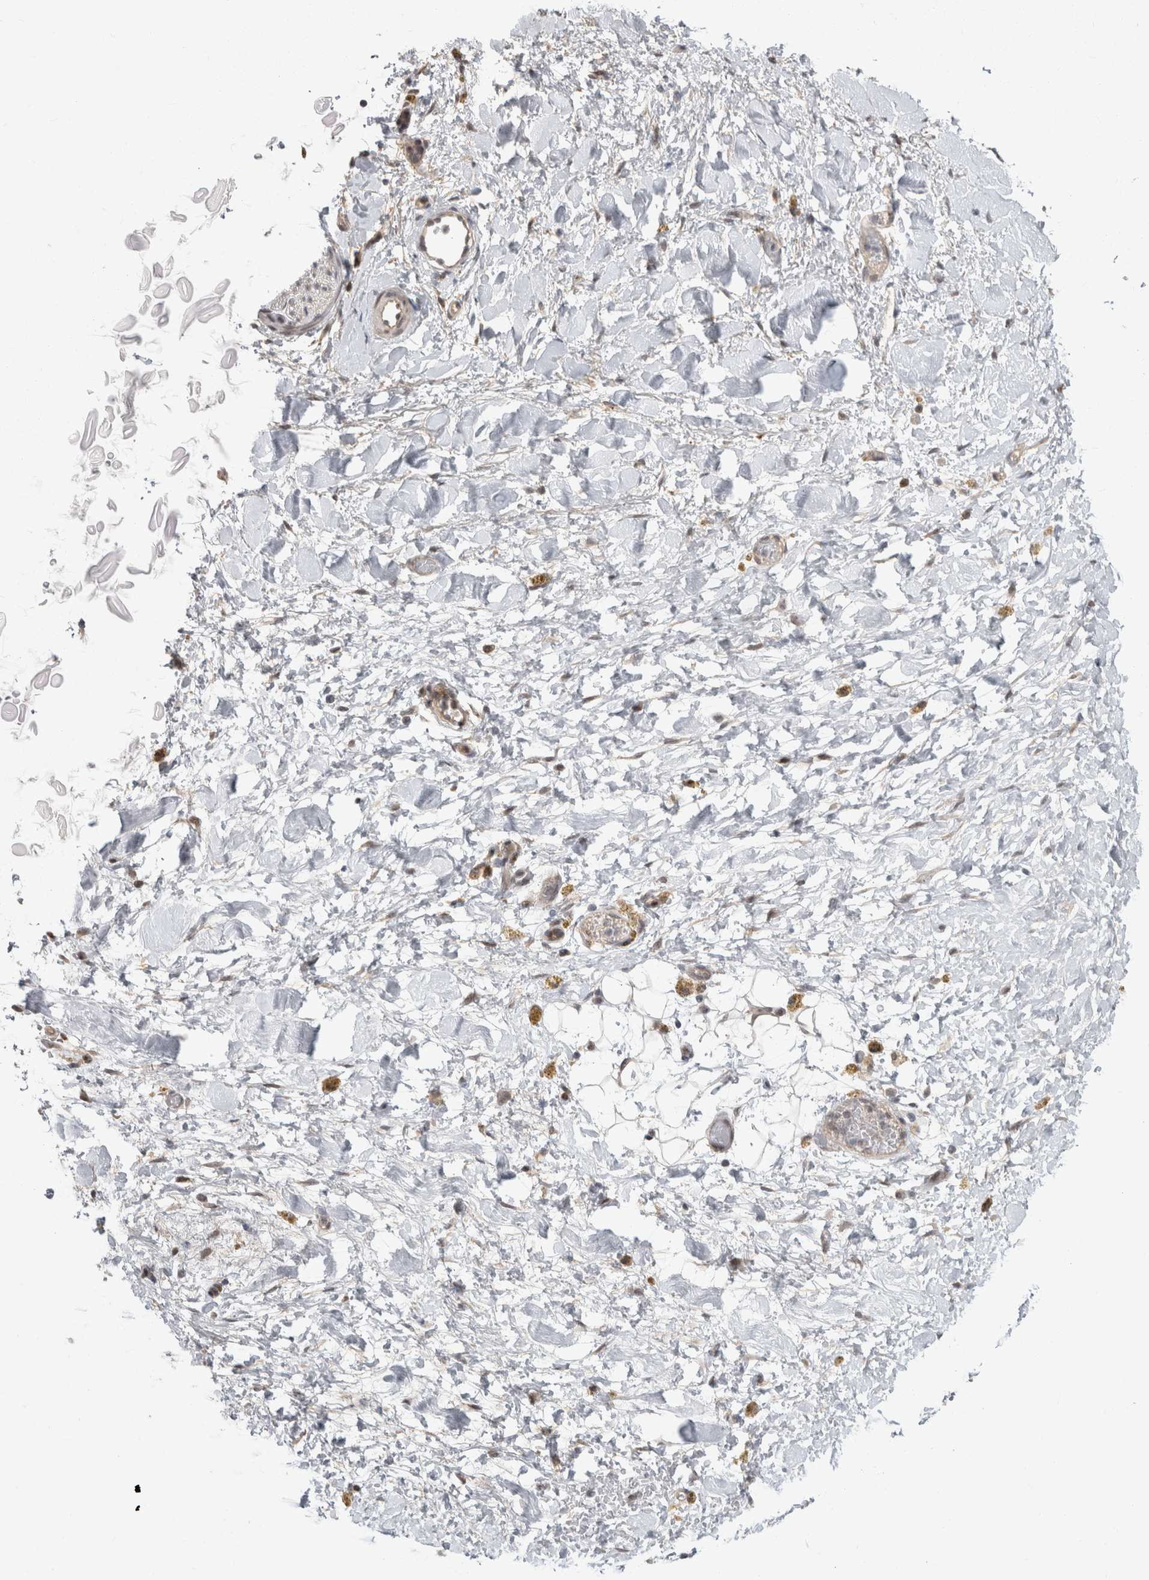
{"staining": {"intensity": "weak", "quantity": "25%-75%", "location": "cytoplasmic/membranous,nuclear"}, "tissue": "adipose tissue", "cell_type": "Adipocytes", "image_type": "normal", "snomed": [{"axis": "morphology", "description": "Normal tissue, NOS"}, {"axis": "topography", "description": "Kidney"}, {"axis": "topography", "description": "Peripheral nerve tissue"}], "caption": "This photomicrograph shows unremarkable adipose tissue stained with immunohistochemistry to label a protein in brown. The cytoplasmic/membranous,nuclear of adipocytes show weak positivity for the protein. Nuclei are counter-stained blue.", "gene": "MTBP", "patient": {"sex": "male", "age": 7}}